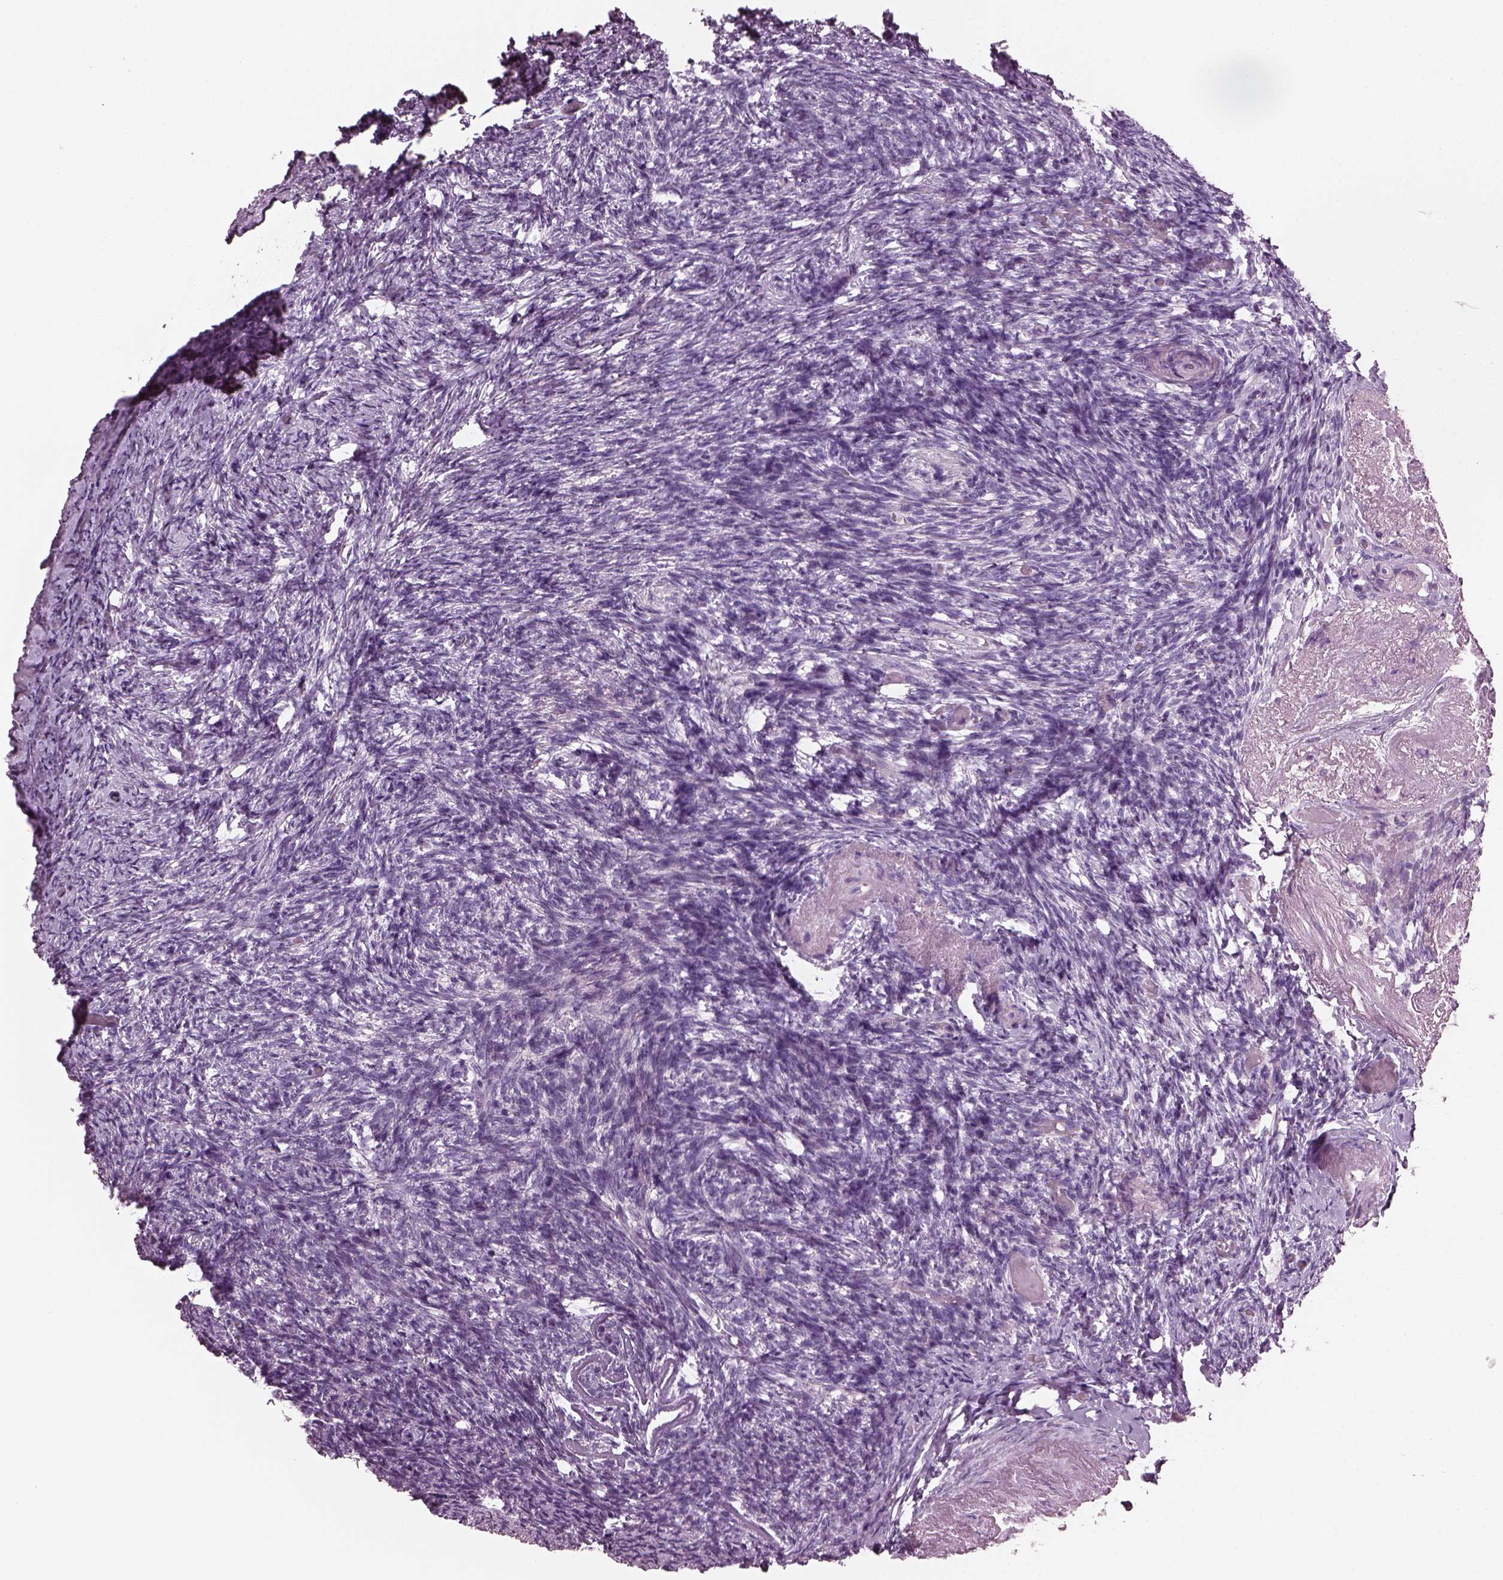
{"staining": {"intensity": "negative", "quantity": "none", "location": "none"}, "tissue": "ovary", "cell_type": "Ovarian stroma cells", "image_type": "normal", "snomed": [{"axis": "morphology", "description": "Normal tissue, NOS"}, {"axis": "topography", "description": "Ovary"}], "caption": "Image shows no significant protein expression in ovarian stroma cells of normal ovary. Nuclei are stained in blue.", "gene": "HYDIN", "patient": {"sex": "female", "age": 72}}